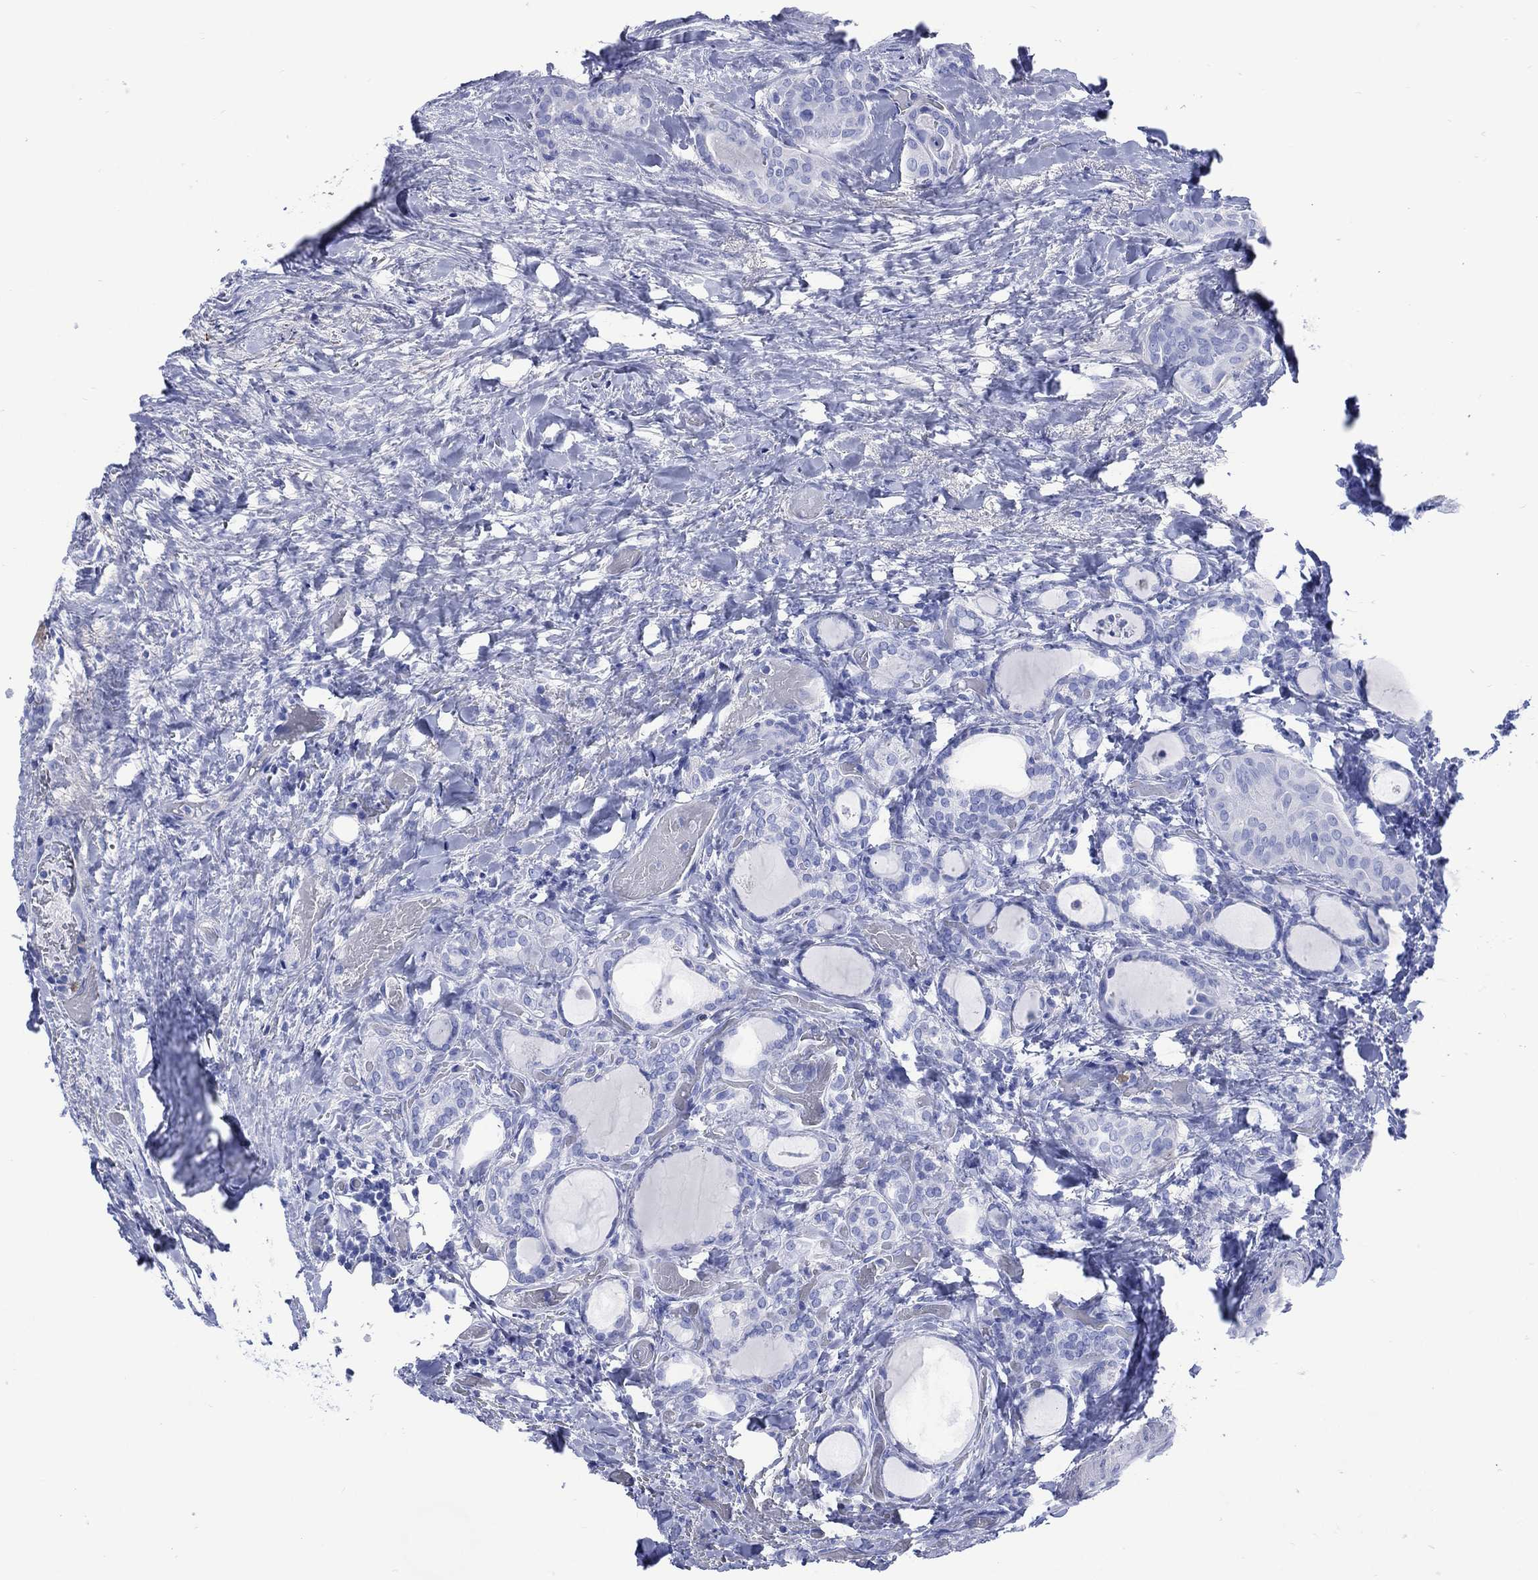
{"staining": {"intensity": "negative", "quantity": "none", "location": "none"}, "tissue": "thyroid cancer", "cell_type": "Tumor cells", "image_type": "cancer", "snomed": [{"axis": "morphology", "description": "Papillary adenocarcinoma, NOS"}, {"axis": "topography", "description": "Thyroid gland"}], "caption": "Tumor cells show no significant protein staining in thyroid papillary adenocarcinoma. (Stains: DAB (3,3'-diaminobenzidine) immunohistochemistry with hematoxylin counter stain, Microscopy: brightfield microscopy at high magnification).", "gene": "SHCBP1L", "patient": {"sex": "female", "age": 39}}